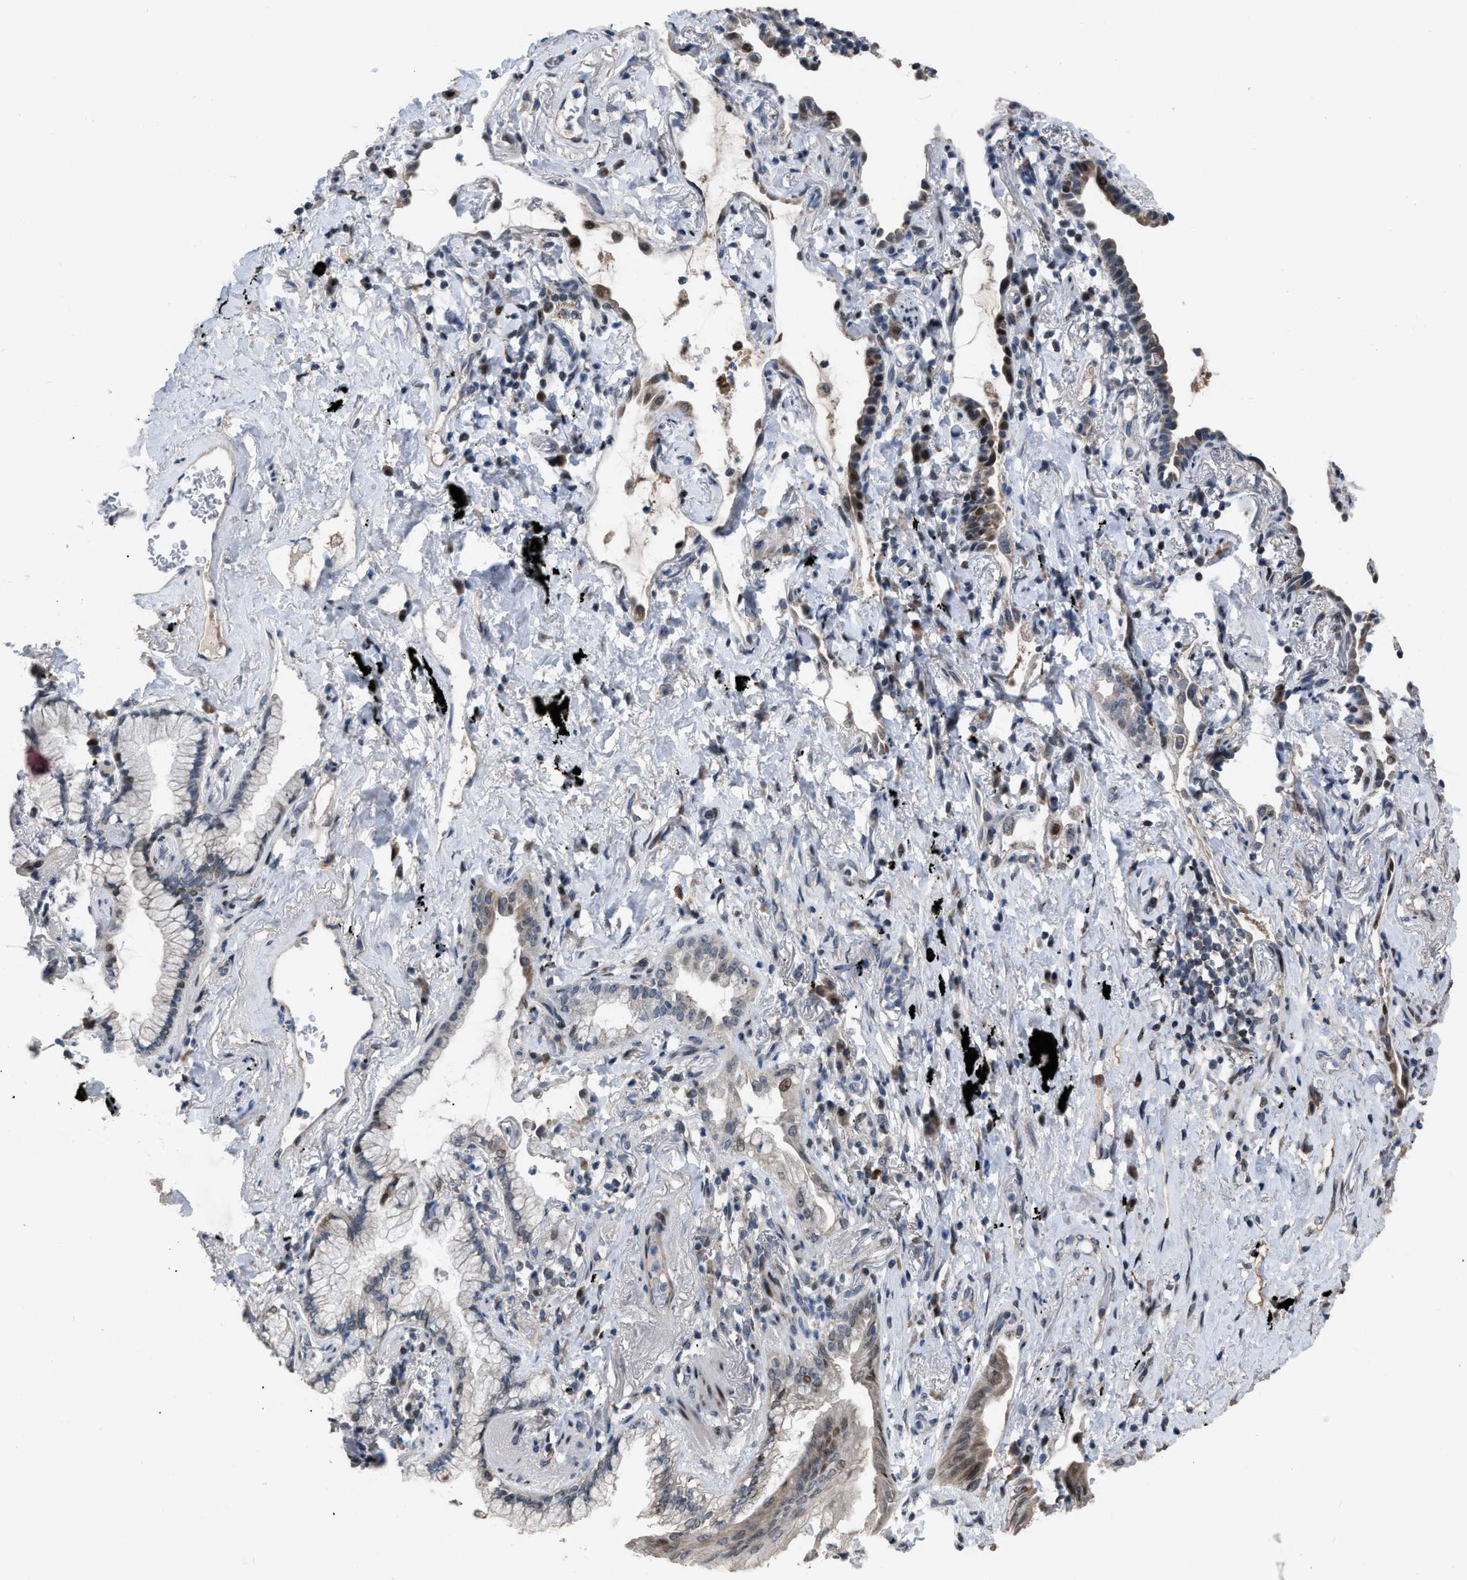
{"staining": {"intensity": "moderate", "quantity": "<25%", "location": "nuclear"}, "tissue": "lung cancer", "cell_type": "Tumor cells", "image_type": "cancer", "snomed": [{"axis": "morphology", "description": "Normal tissue, NOS"}, {"axis": "morphology", "description": "Adenocarcinoma, NOS"}, {"axis": "topography", "description": "Bronchus"}, {"axis": "topography", "description": "Lung"}], "caption": "High-magnification brightfield microscopy of lung cancer stained with DAB (brown) and counterstained with hematoxylin (blue). tumor cells exhibit moderate nuclear expression is identified in about<25% of cells.", "gene": "SETDB1", "patient": {"sex": "female", "age": 70}}